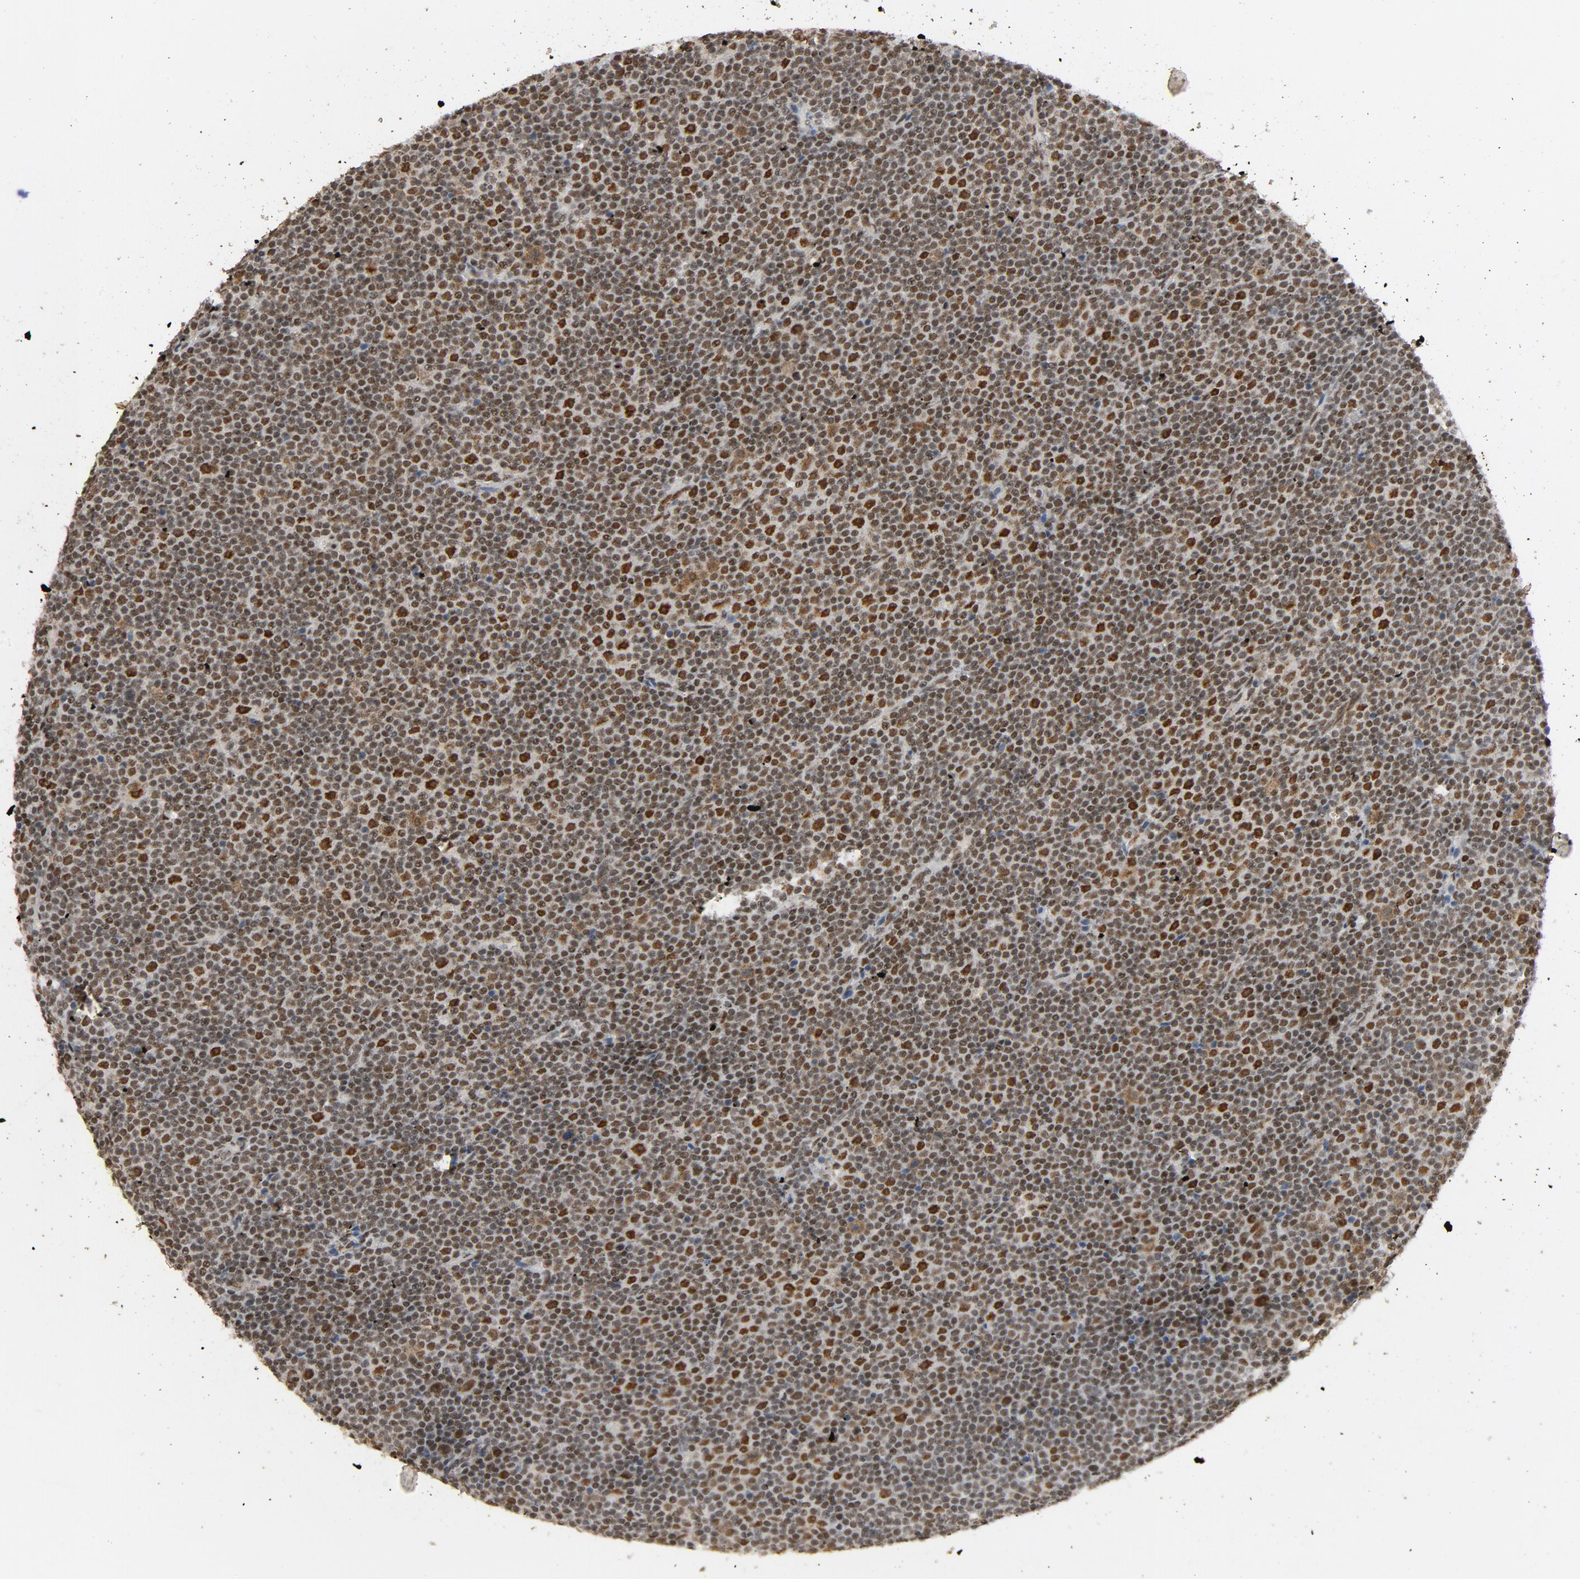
{"staining": {"intensity": "strong", "quantity": ">75%", "location": "nuclear"}, "tissue": "lymphoma", "cell_type": "Tumor cells", "image_type": "cancer", "snomed": [{"axis": "morphology", "description": "Malignant lymphoma, non-Hodgkin's type, Low grade"}, {"axis": "topography", "description": "Lymph node"}], "caption": "Protein expression analysis of lymphoma demonstrates strong nuclear positivity in approximately >75% of tumor cells.", "gene": "SMARCD1", "patient": {"sex": "female", "age": 67}}